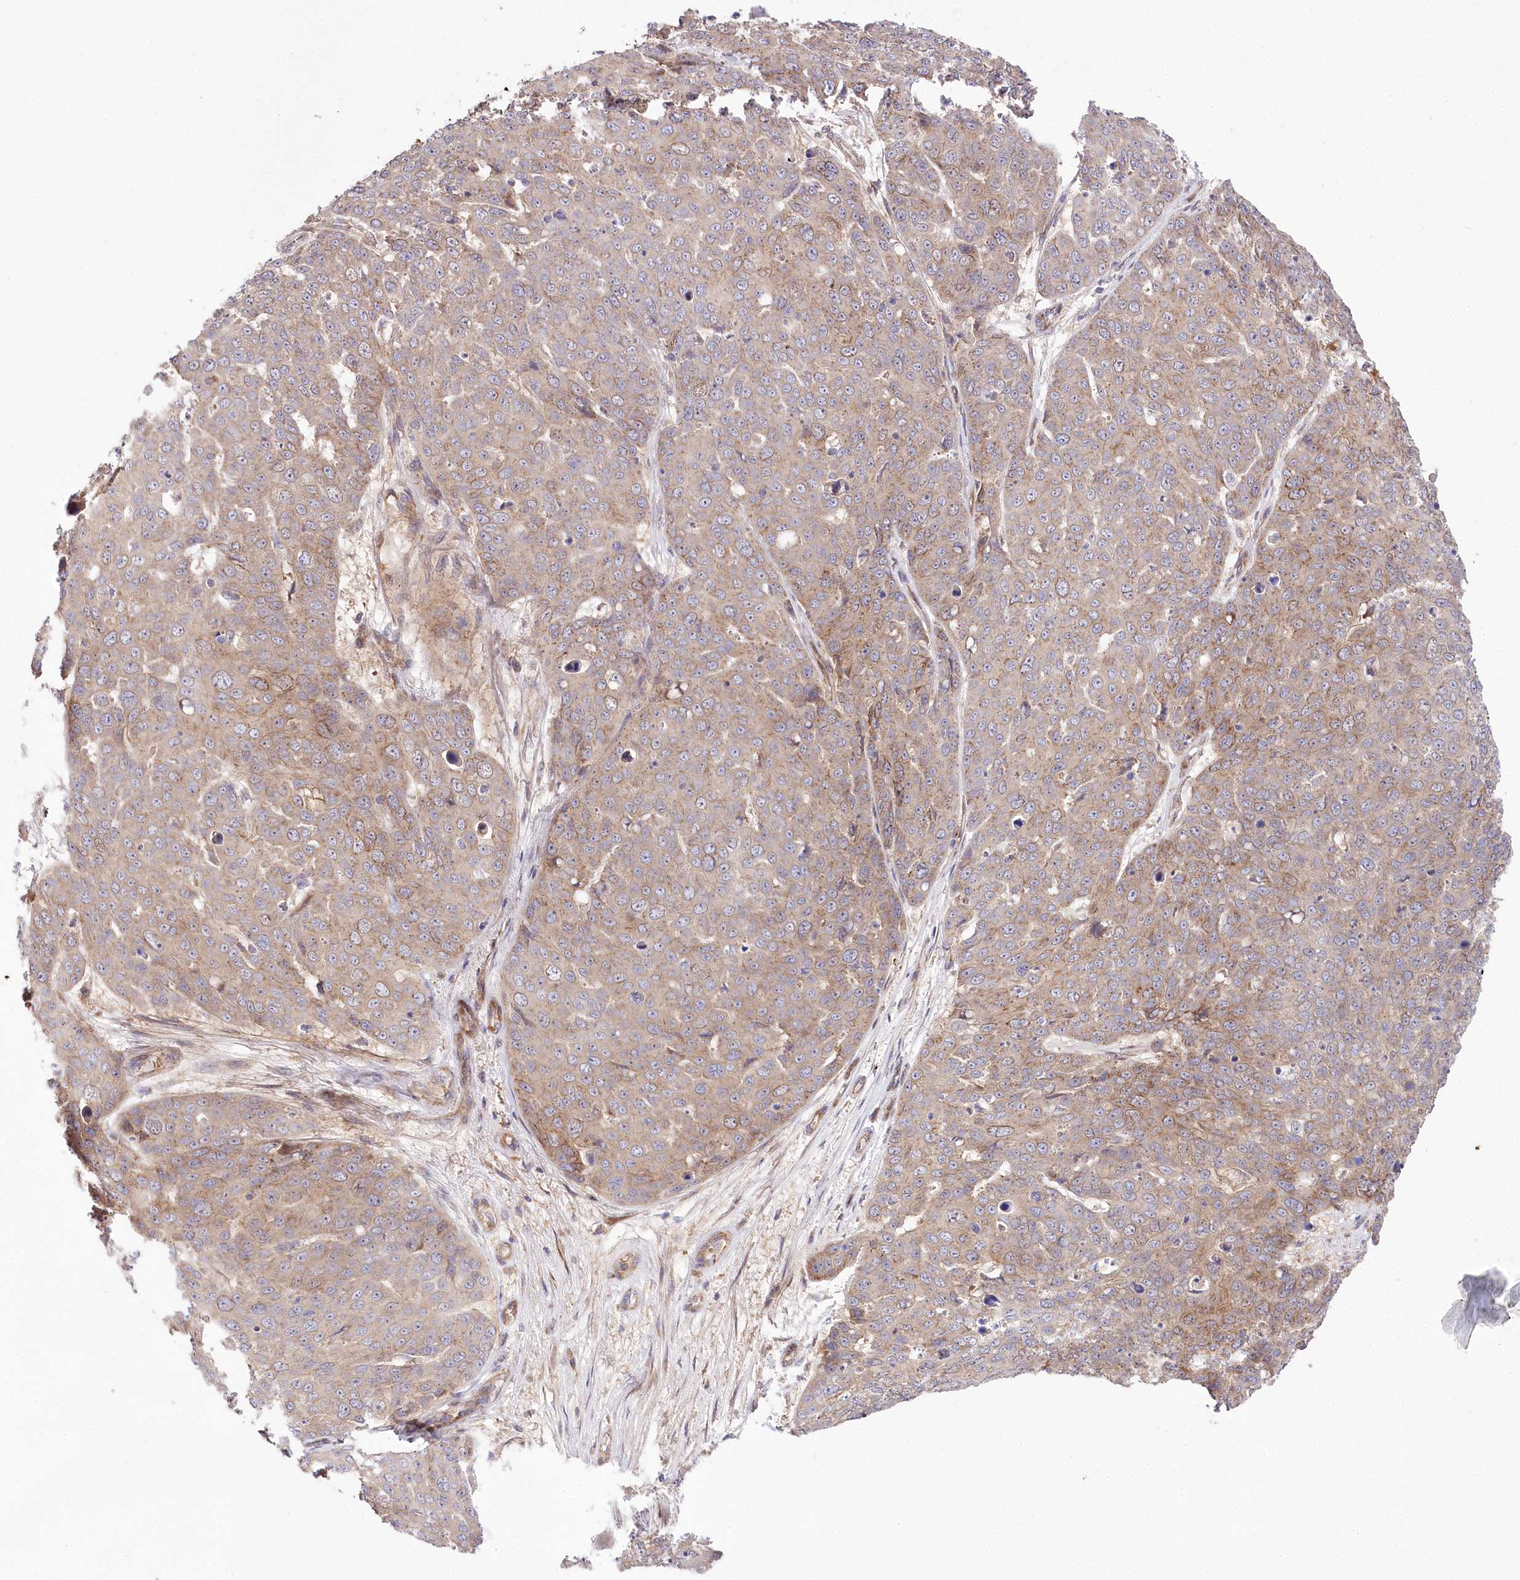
{"staining": {"intensity": "moderate", "quantity": "25%-75%", "location": "cytoplasmic/membranous"}, "tissue": "skin cancer", "cell_type": "Tumor cells", "image_type": "cancer", "snomed": [{"axis": "morphology", "description": "Squamous cell carcinoma, NOS"}, {"axis": "topography", "description": "Skin"}], "caption": "This photomicrograph demonstrates immunohistochemistry (IHC) staining of human skin cancer, with medium moderate cytoplasmic/membranous positivity in approximately 25%-75% of tumor cells.", "gene": "TRUB1", "patient": {"sex": "male", "age": 71}}